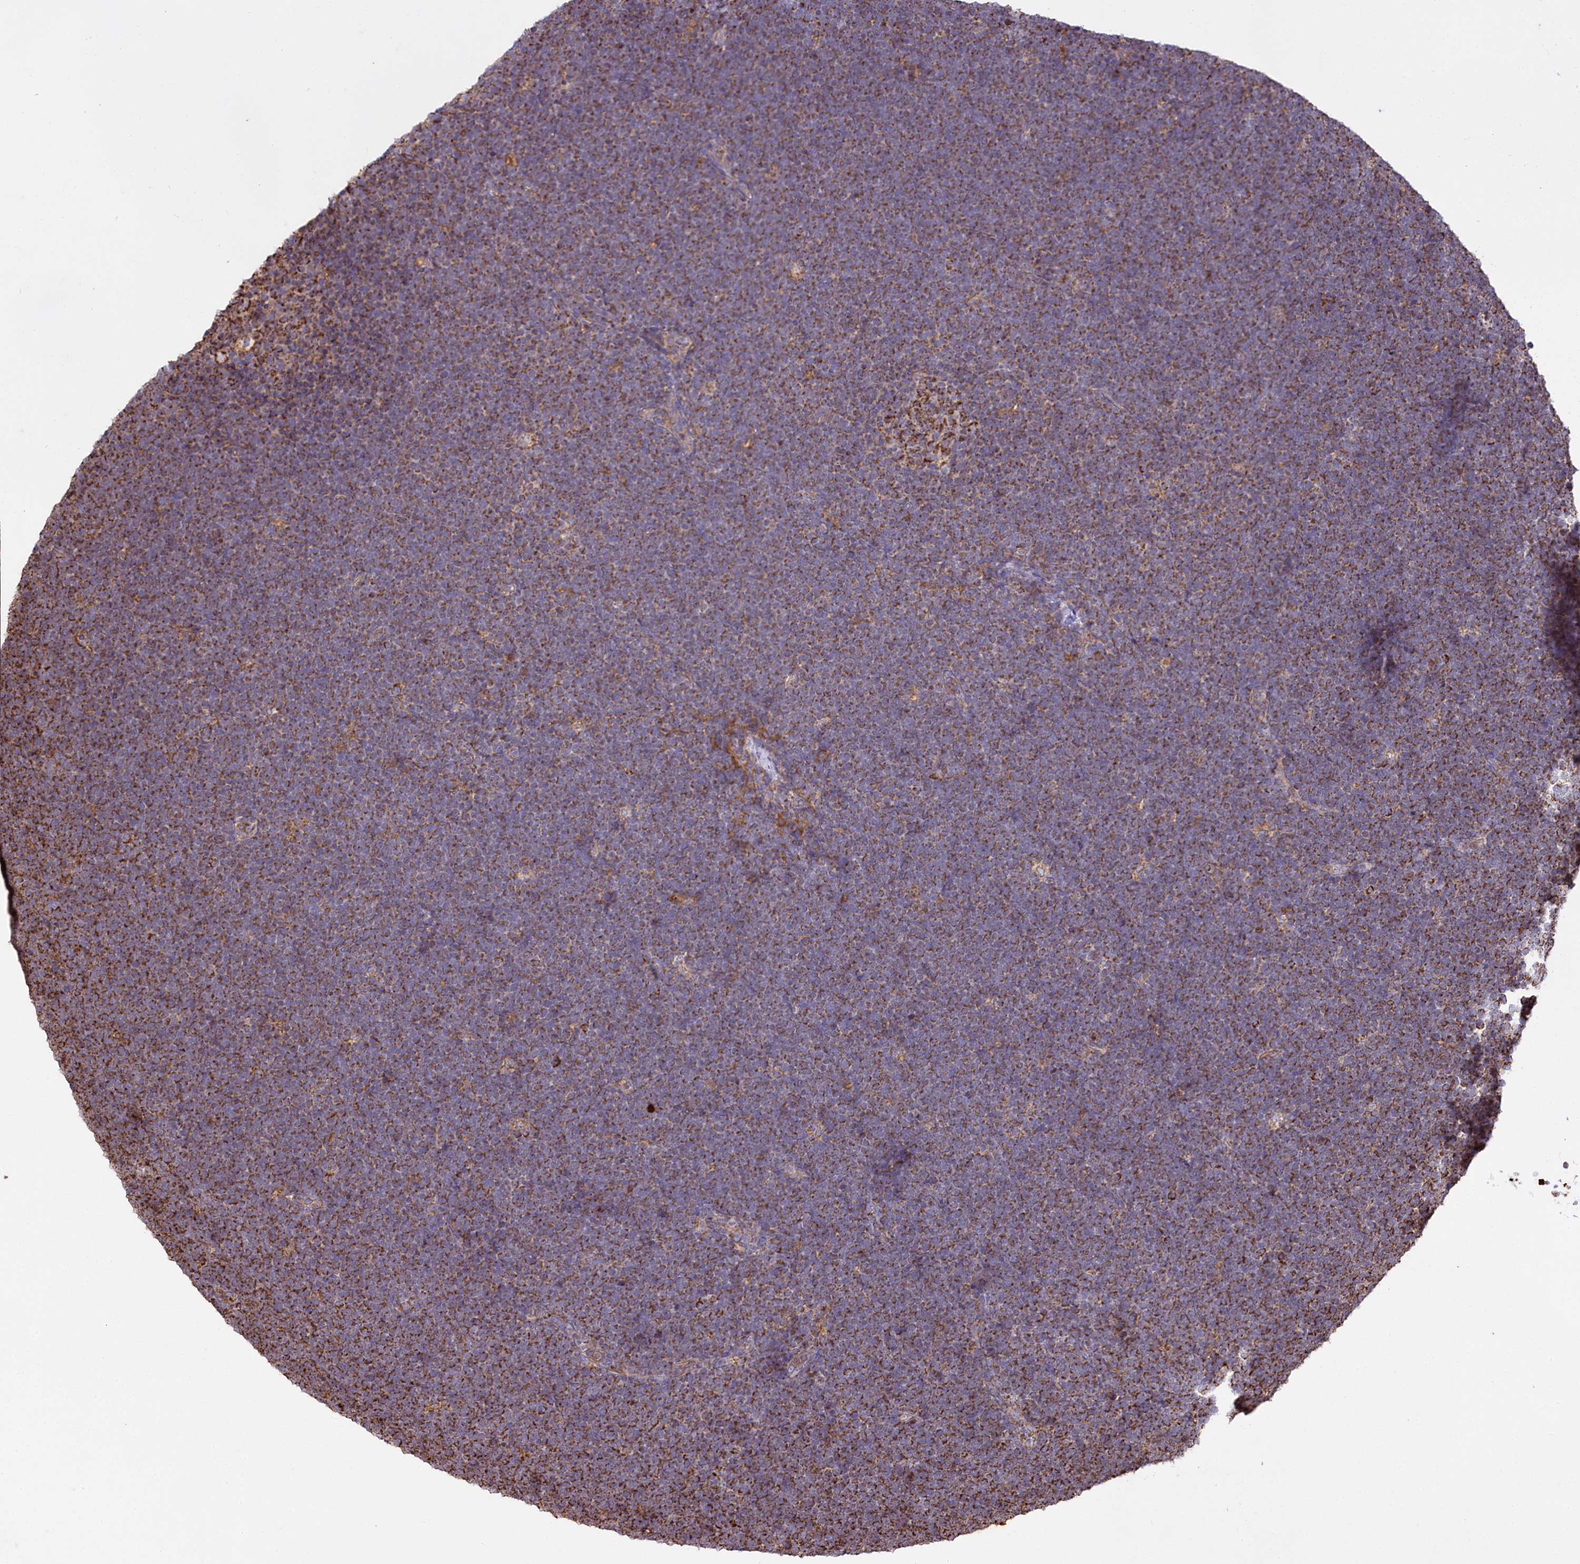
{"staining": {"intensity": "strong", "quantity": ">75%", "location": "cytoplasmic/membranous"}, "tissue": "lymphoma", "cell_type": "Tumor cells", "image_type": "cancer", "snomed": [{"axis": "morphology", "description": "Malignant lymphoma, non-Hodgkin's type, High grade"}, {"axis": "topography", "description": "Lymph node"}], "caption": "Human lymphoma stained for a protein (brown) reveals strong cytoplasmic/membranous positive expression in about >75% of tumor cells.", "gene": "CARD19", "patient": {"sex": "male", "age": 13}}